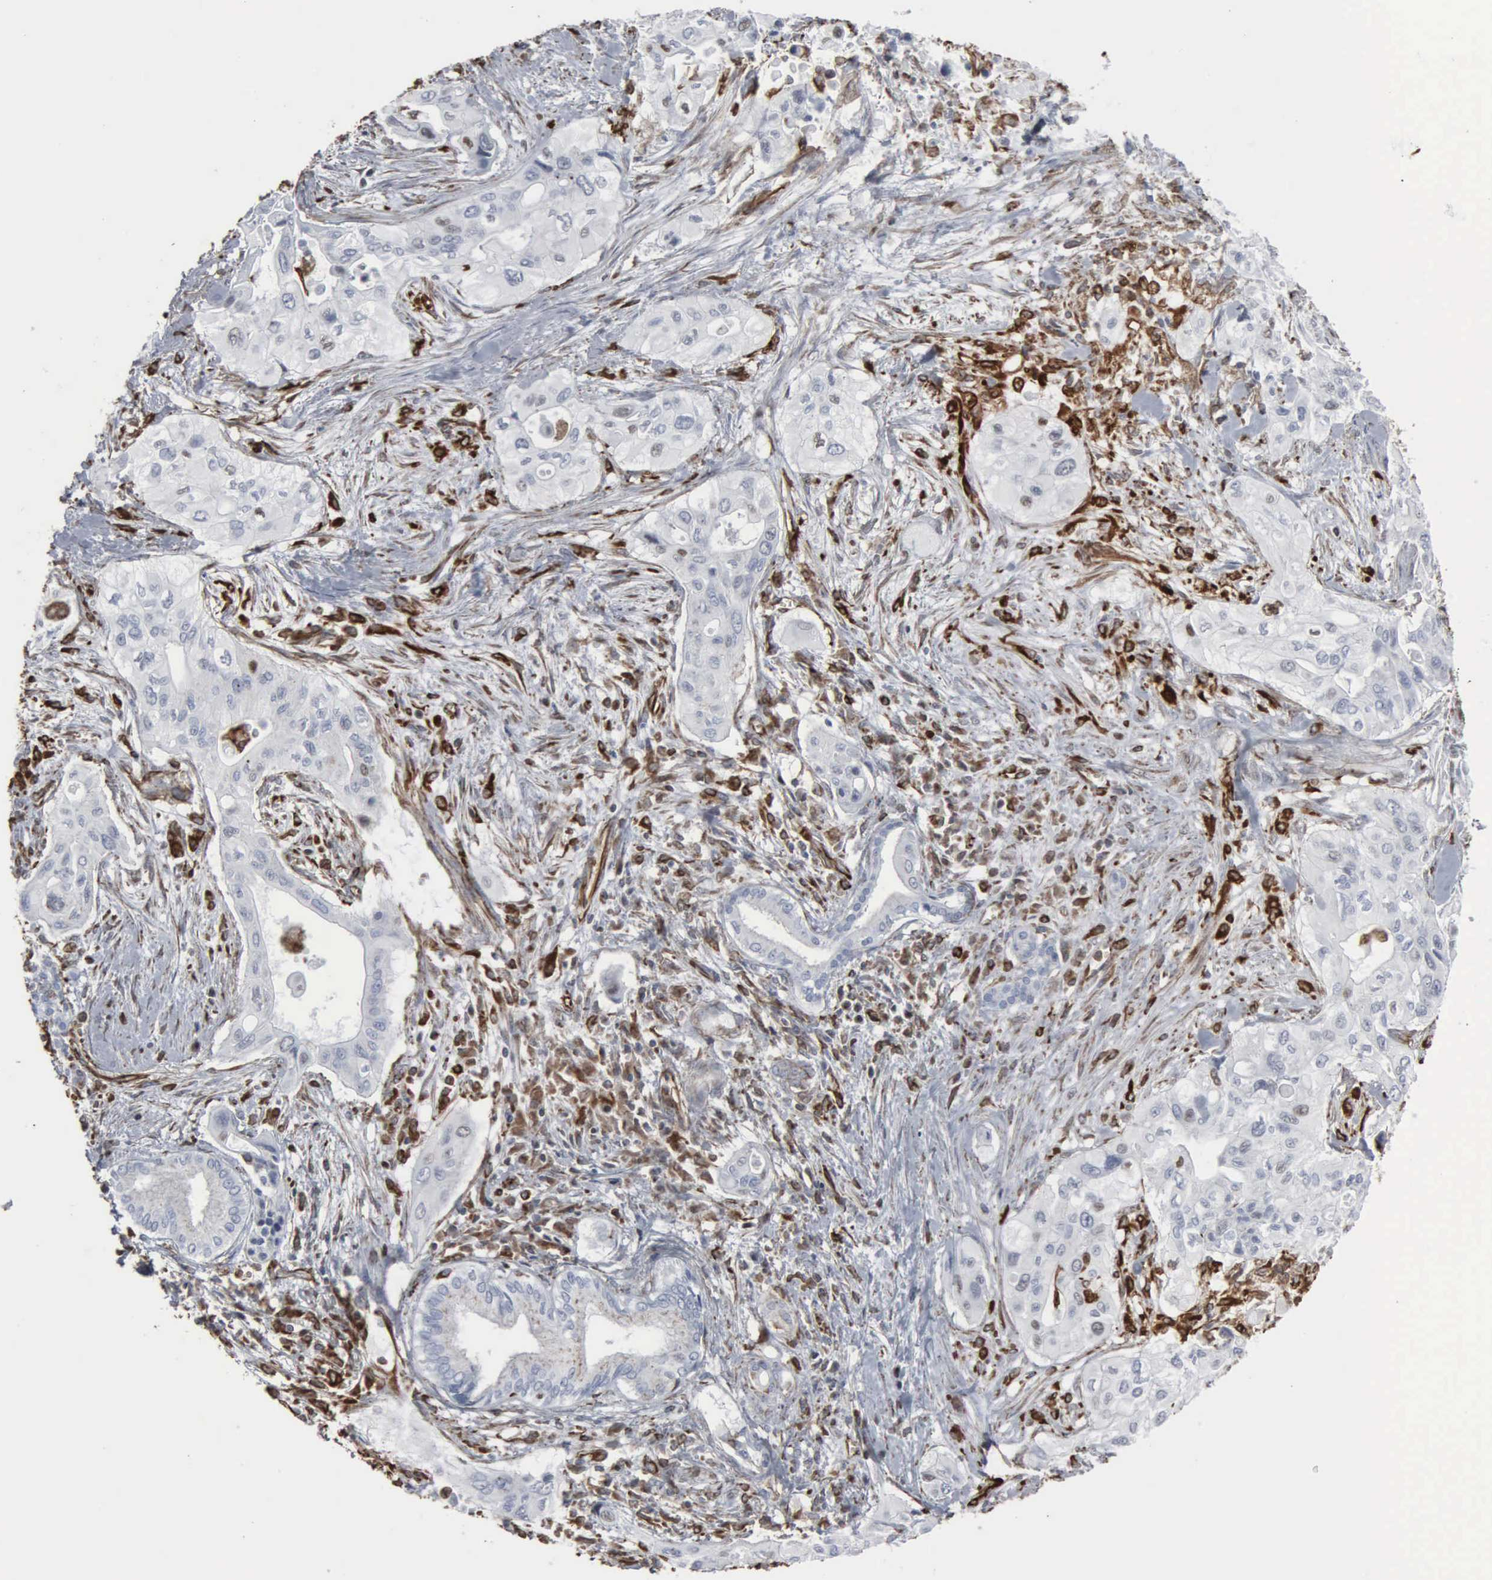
{"staining": {"intensity": "weak", "quantity": "<25%", "location": "nuclear"}, "tissue": "pancreatic cancer", "cell_type": "Tumor cells", "image_type": "cancer", "snomed": [{"axis": "morphology", "description": "Adenocarcinoma, NOS"}, {"axis": "topography", "description": "Pancreas"}], "caption": "Pancreatic adenocarcinoma was stained to show a protein in brown. There is no significant expression in tumor cells. (Brightfield microscopy of DAB (3,3'-diaminobenzidine) immunohistochemistry (IHC) at high magnification).", "gene": "CCNE1", "patient": {"sex": "male", "age": 77}}